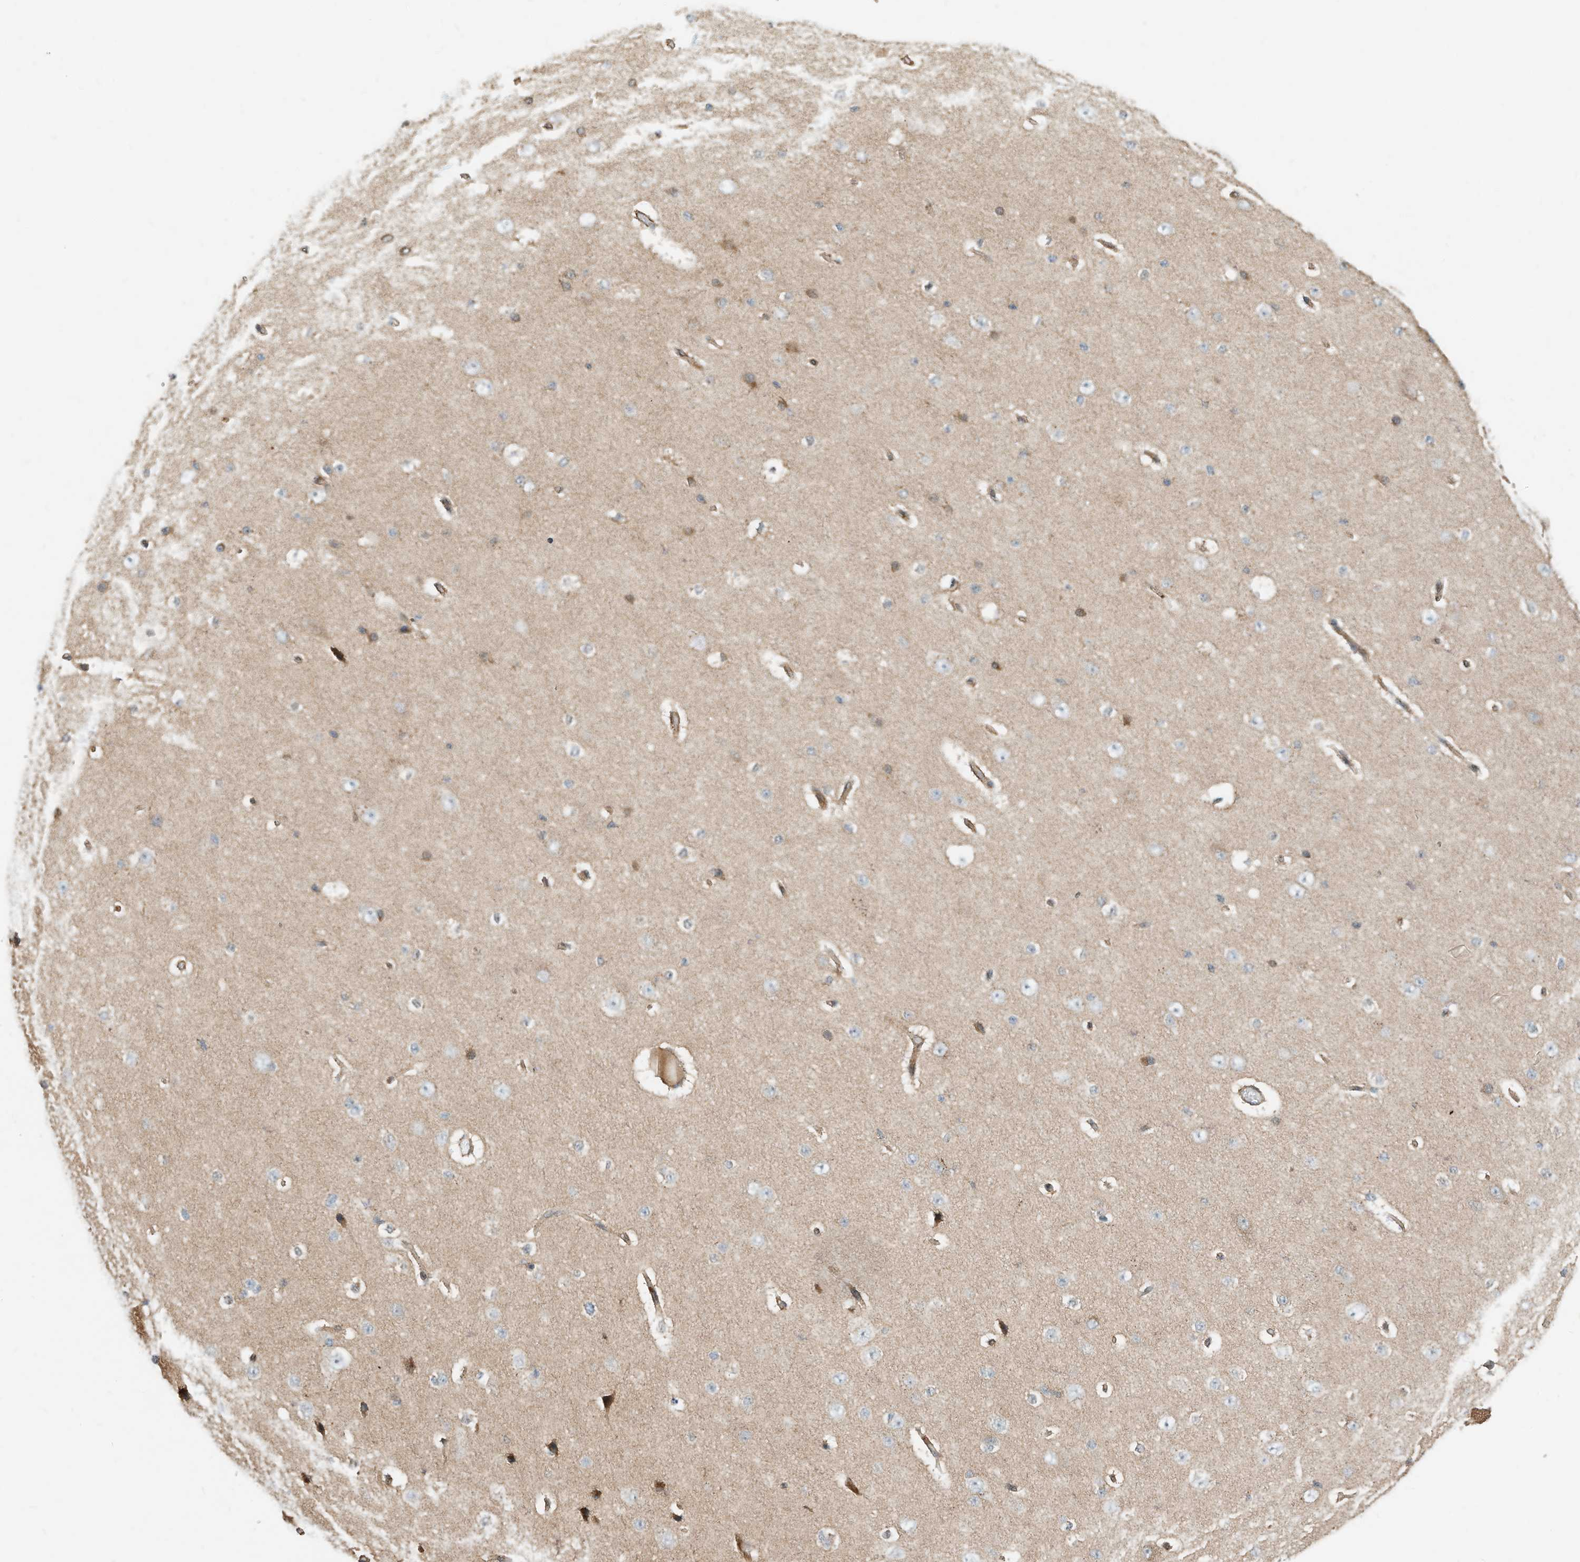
{"staining": {"intensity": "moderate", "quantity": ">75%", "location": "cytoplasmic/membranous"}, "tissue": "cerebral cortex", "cell_type": "Endothelial cells", "image_type": "normal", "snomed": [{"axis": "morphology", "description": "Normal tissue, NOS"}, {"axis": "morphology", "description": "Developmental malformation"}, {"axis": "topography", "description": "Cerebral cortex"}], "caption": "Protein expression analysis of unremarkable human cerebral cortex reveals moderate cytoplasmic/membranous expression in approximately >75% of endothelial cells.", "gene": "CPAMD8", "patient": {"sex": "female", "age": 30}}